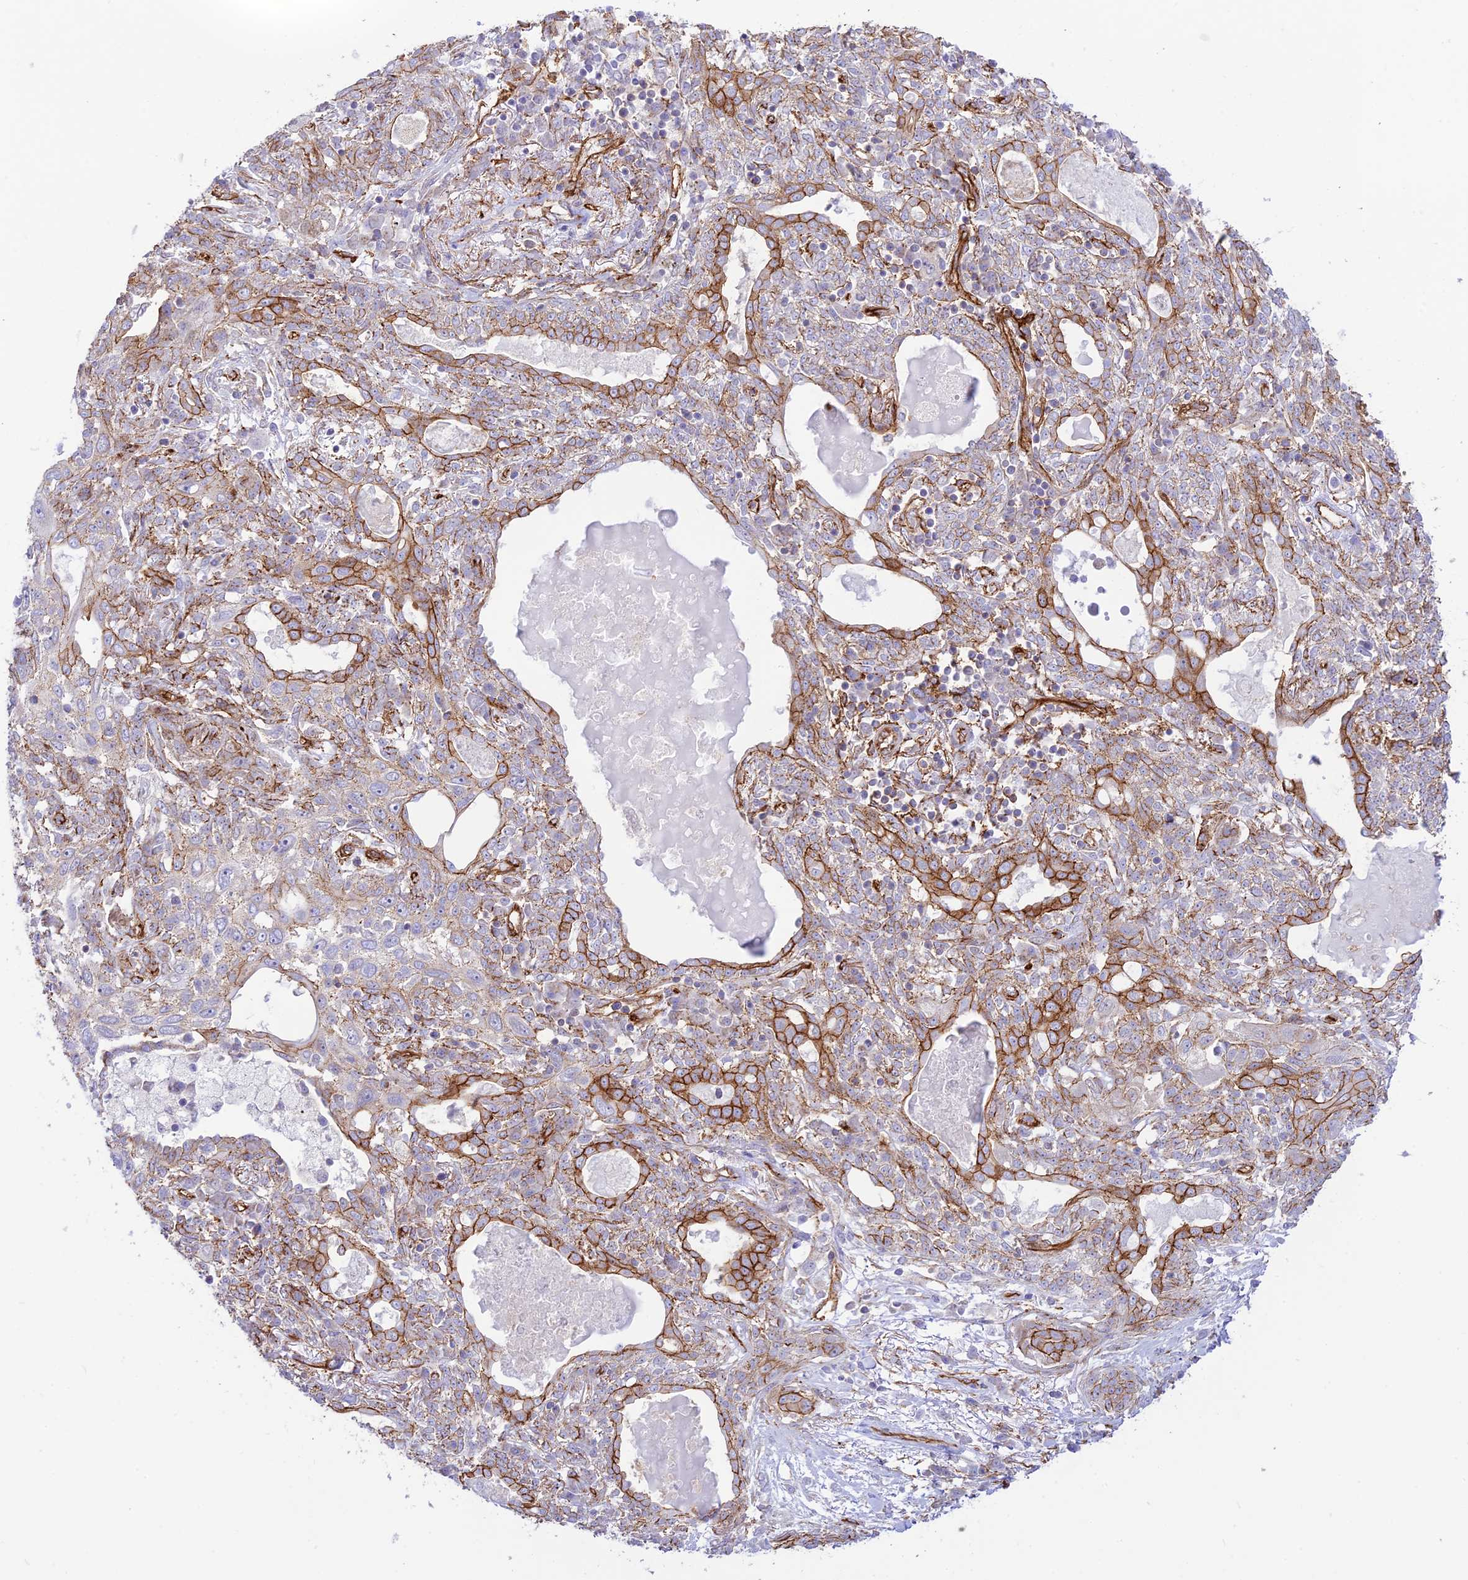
{"staining": {"intensity": "strong", "quantity": "<25%", "location": "cytoplasmic/membranous"}, "tissue": "lung cancer", "cell_type": "Tumor cells", "image_type": "cancer", "snomed": [{"axis": "morphology", "description": "Squamous cell carcinoma, NOS"}, {"axis": "topography", "description": "Lung"}], "caption": "Lung cancer (squamous cell carcinoma) tissue displays strong cytoplasmic/membranous positivity in about <25% of tumor cells (DAB IHC, brown staining for protein, blue staining for nuclei).", "gene": "YPEL5", "patient": {"sex": "female", "age": 70}}